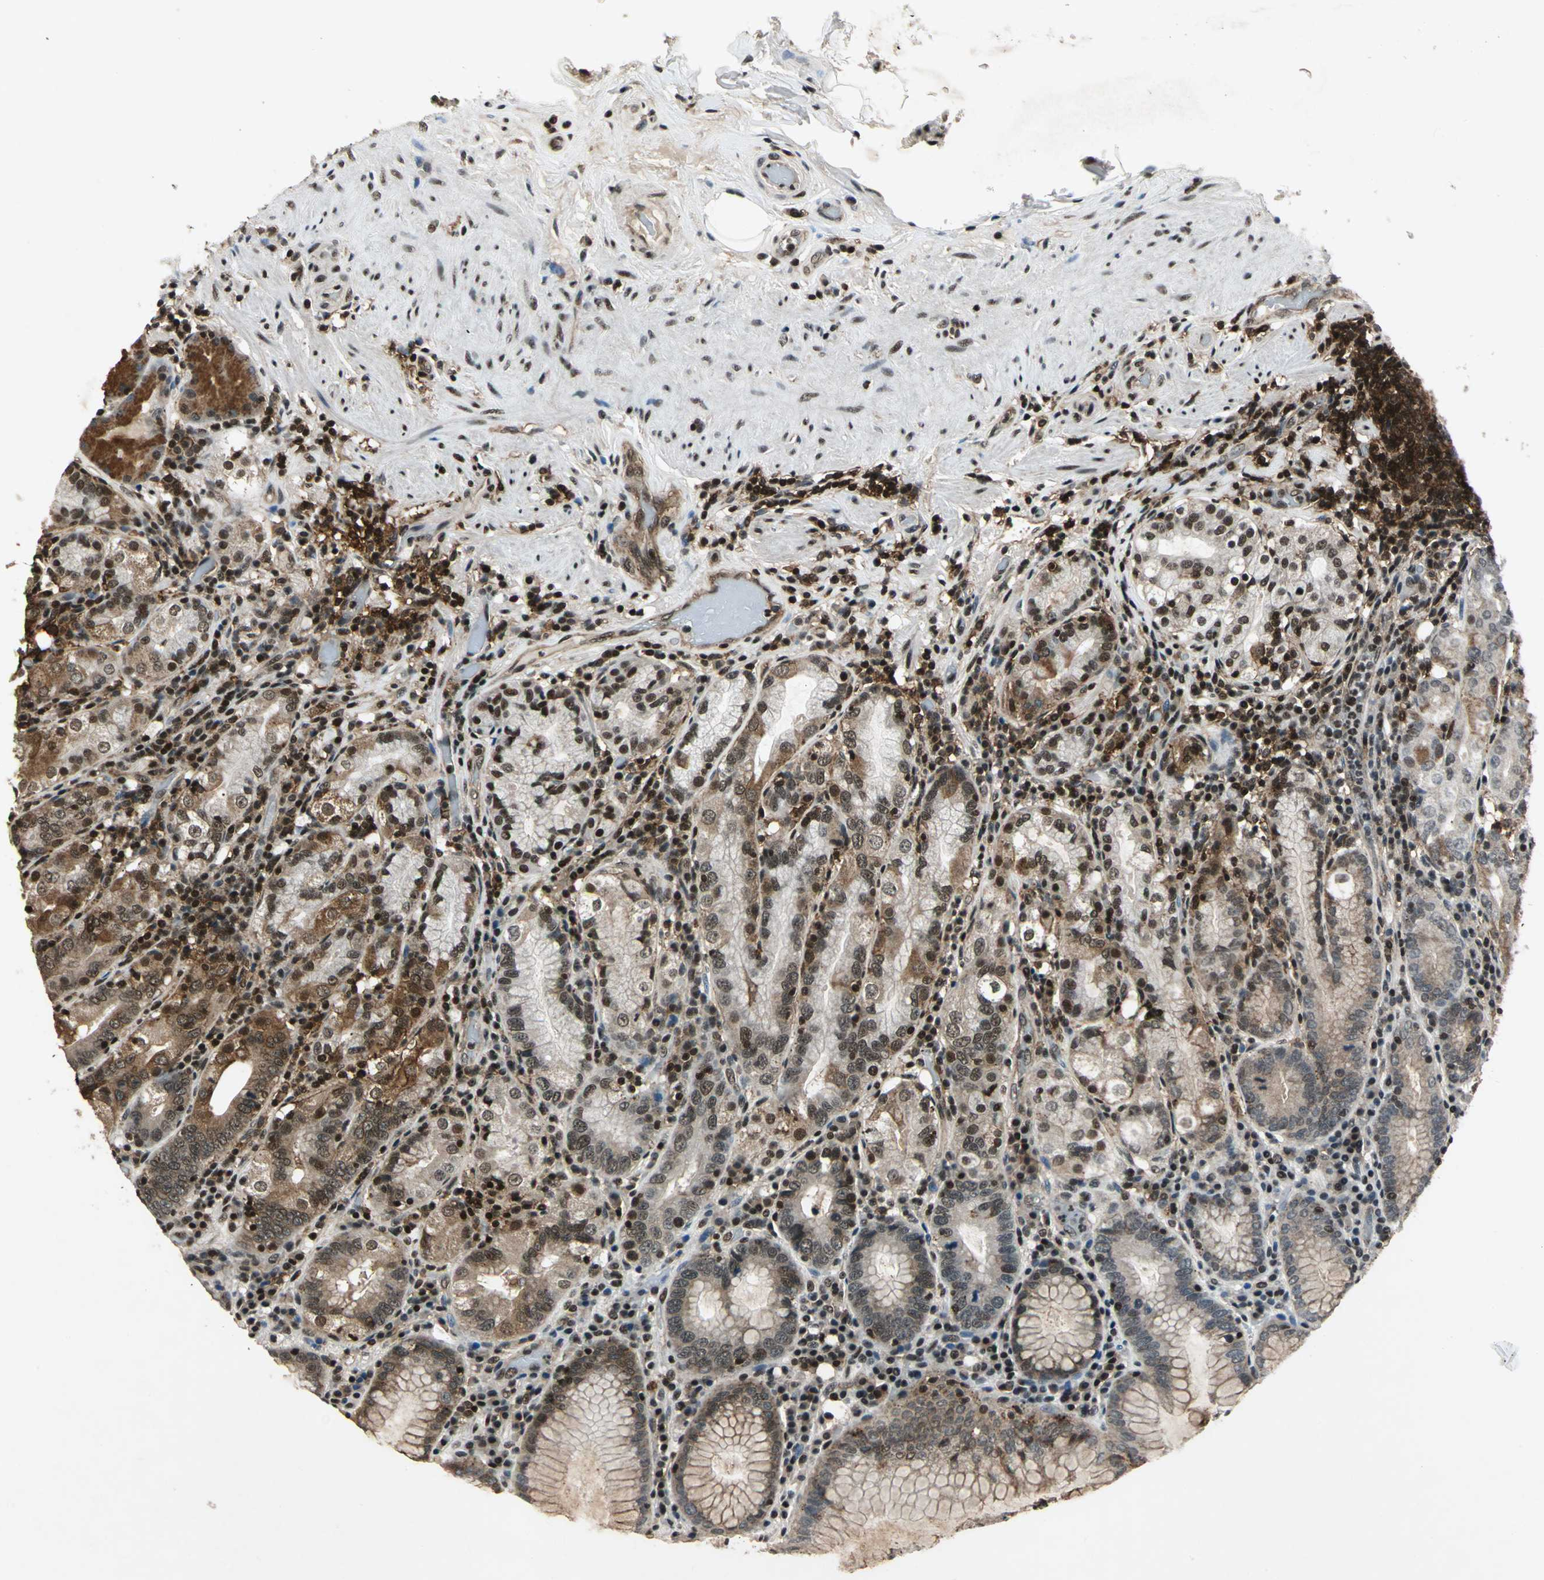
{"staining": {"intensity": "moderate", "quantity": "25%-75%", "location": "cytoplasmic/membranous,nuclear"}, "tissue": "stomach", "cell_type": "Glandular cells", "image_type": "normal", "snomed": [{"axis": "morphology", "description": "Normal tissue, NOS"}, {"axis": "topography", "description": "Stomach, lower"}], "caption": "Glandular cells show medium levels of moderate cytoplasmic/membranous,nuclear staining in approximately 25%-75% of cells in normal human stomach. (Brightfield microscopy of DAB IHC at high magnification).", "gene": "NR2C2", "patient": {"sex": "female", "age": 76}}